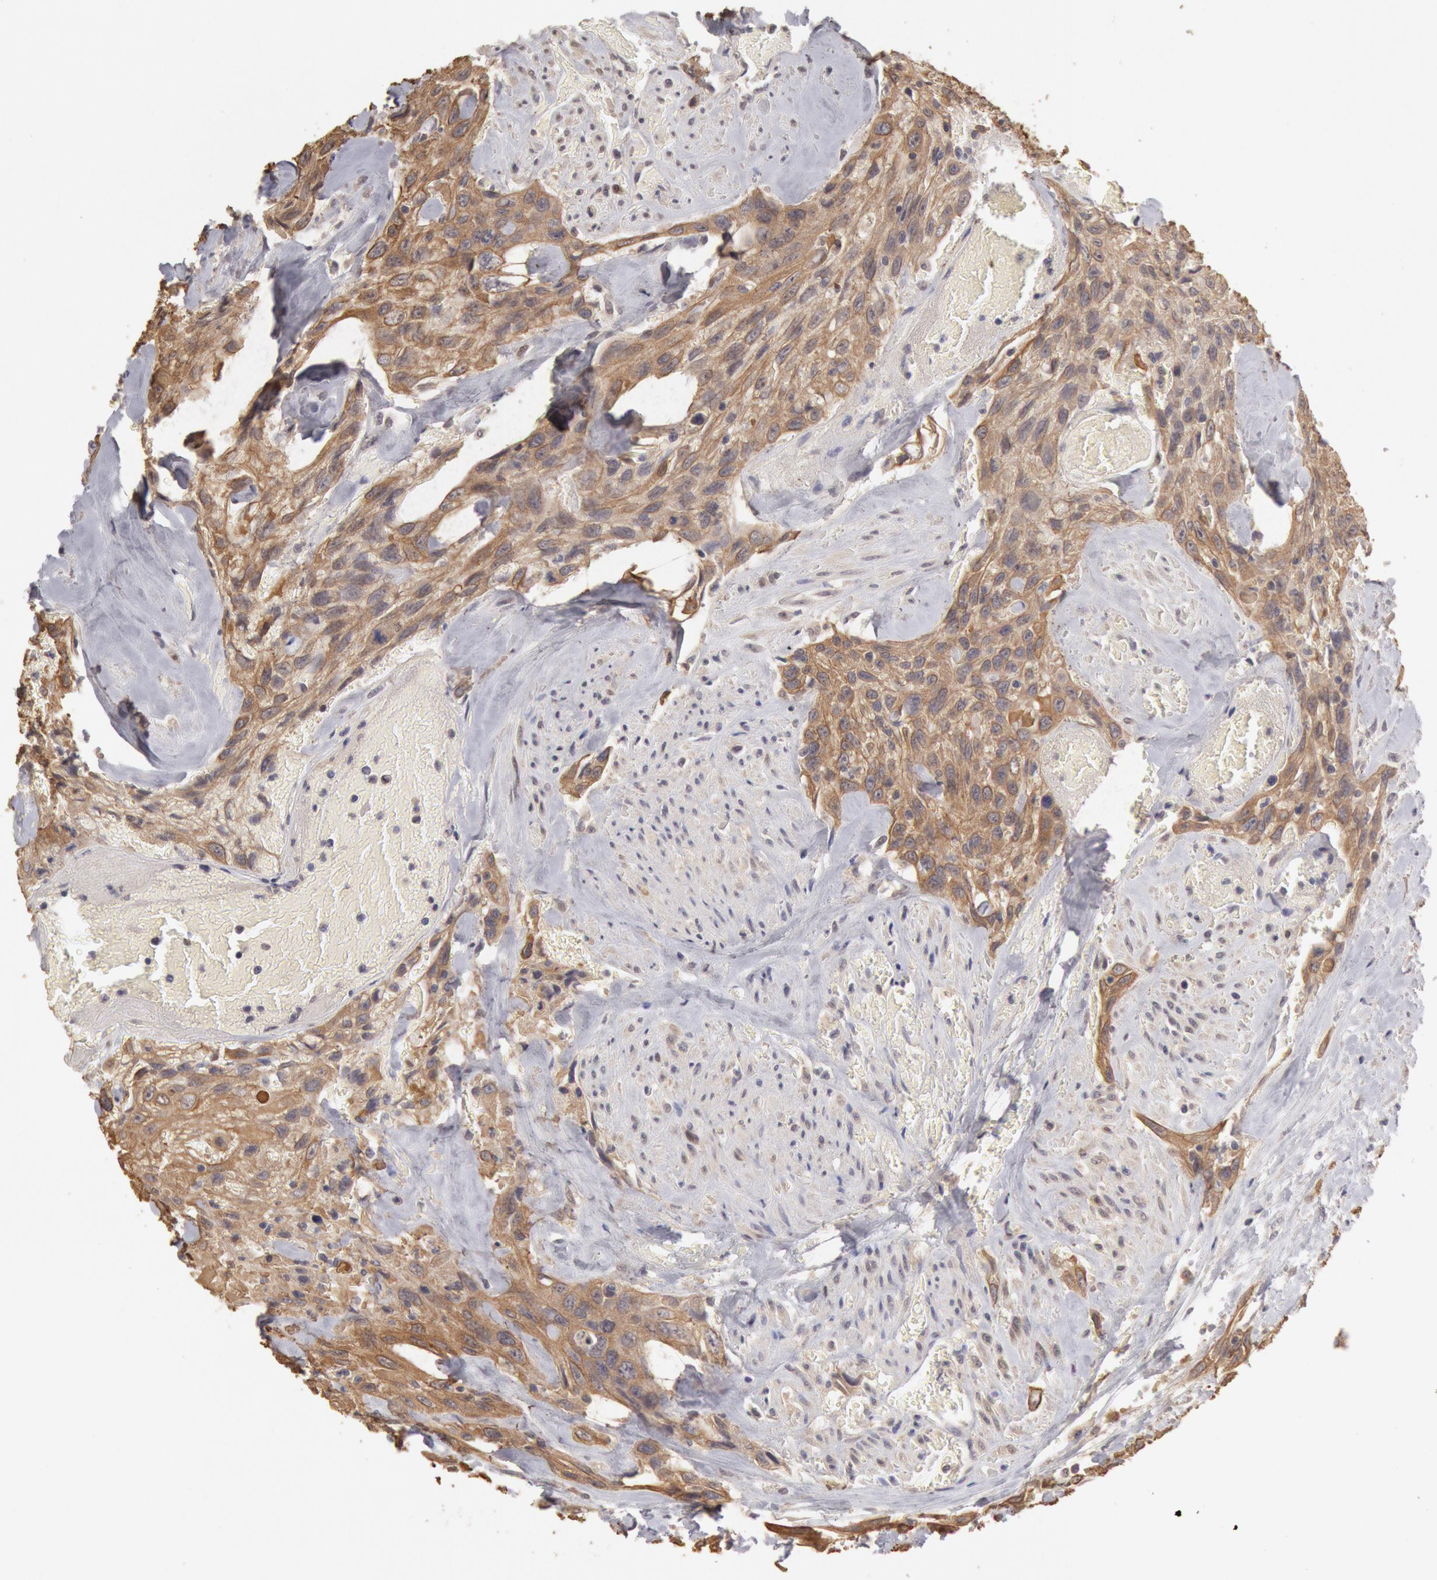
{"staining": {"intensity": "strong", "quantity": ">75%", "location": "cytoplasmic/membranous"}, "tissue": "urothelial cancer", "cell_type": "Tumor cells", "image_type": "cancer", "snomed": [{"axis": "morphology", "description": "Urothelial carcinoma, High grade"}, {"axis": "topography", "description": "Urinary bladder"}], "caption": "A brown stain labels strong cytoplasmic/membranous positivity of a protein in human urothelial cancer tumor cells.", "gene": "ZFP36L1", "patient": {"sex": "female", "age": 84}}